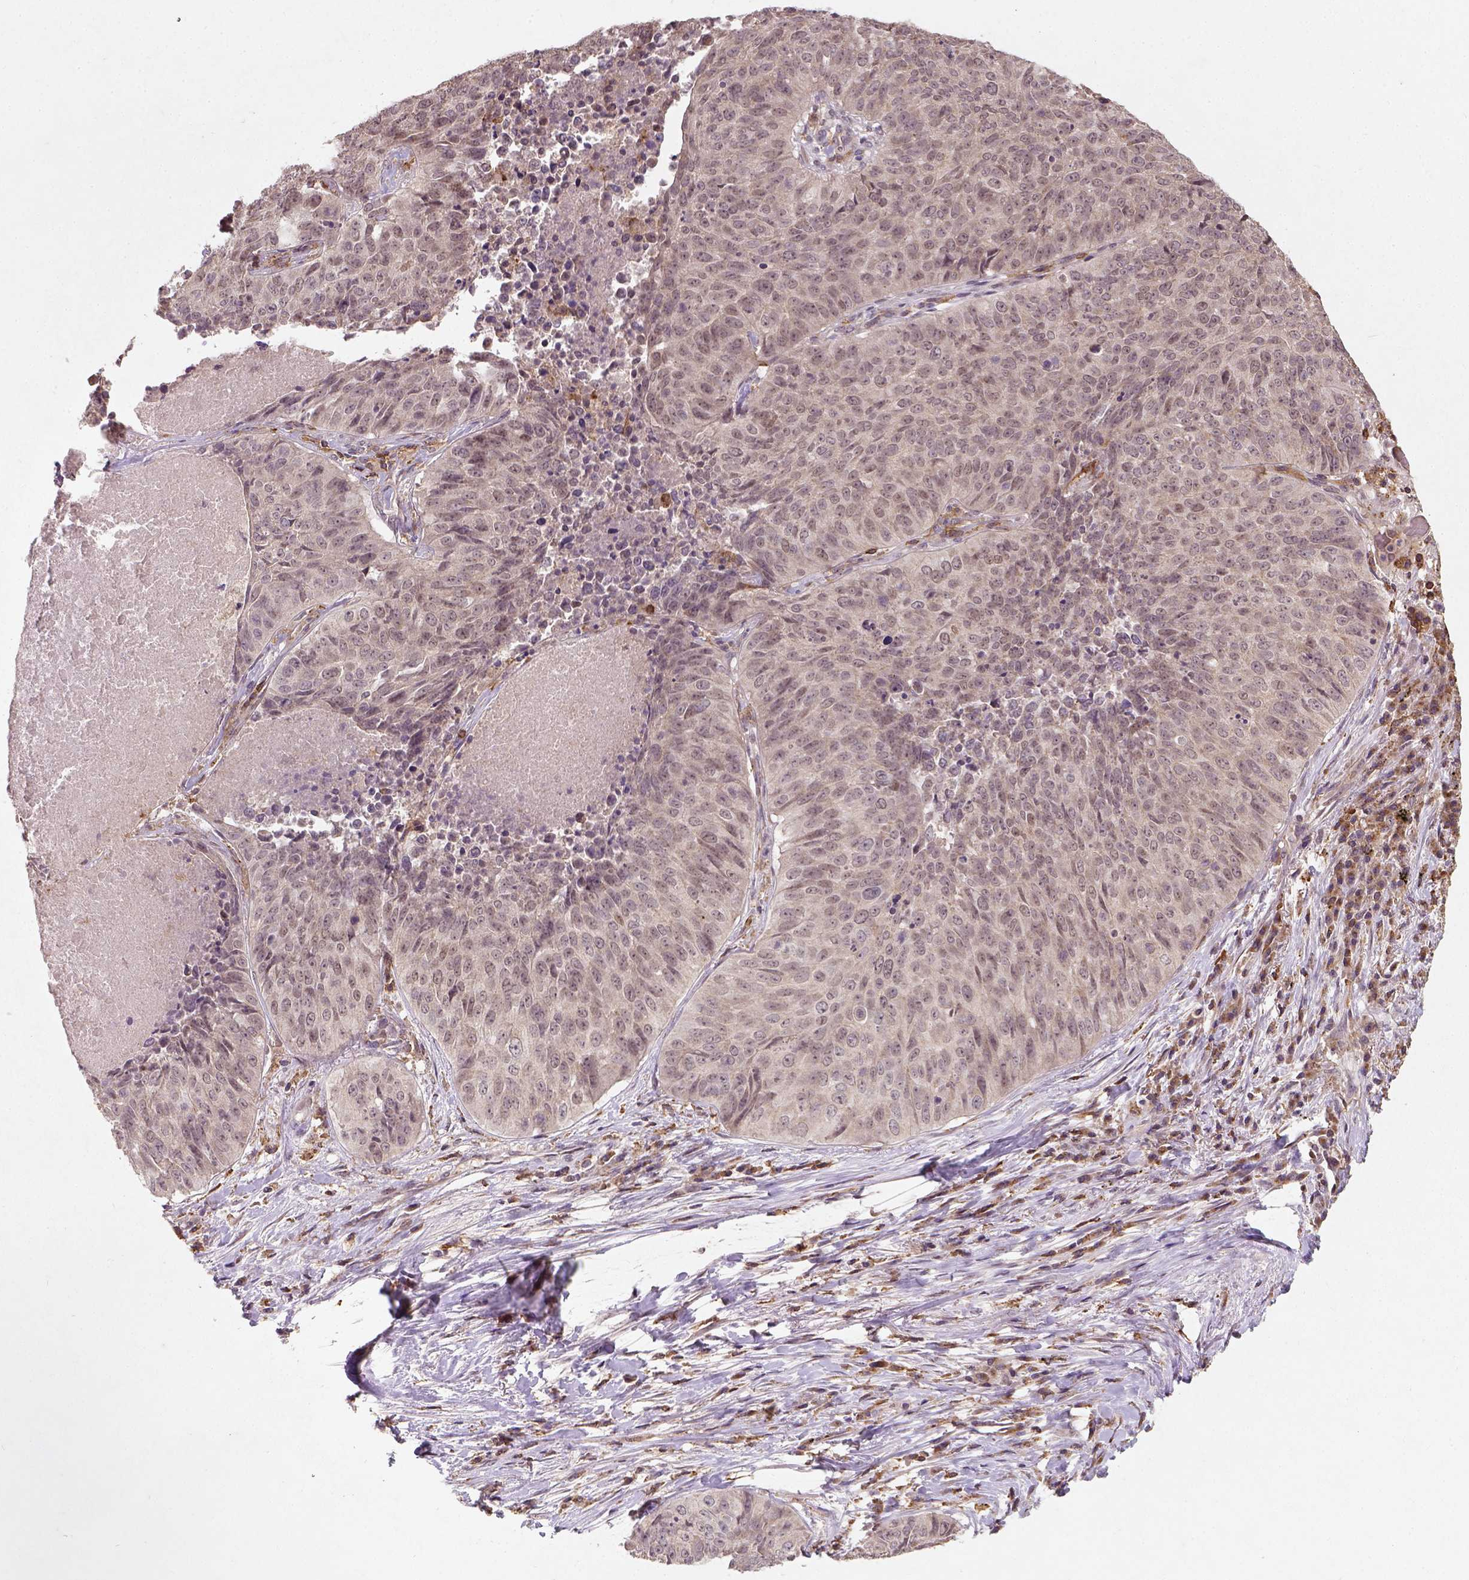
{"staining": {"intensity": "negative", "quantity": "none", "location": "none"}, "tissue": "lung cancer", "cell_type": "Tumor cells", "image_type": "cancer", "snomed": [{"axis": "morphology", "description": "Normal tissue, NOS"}, {"axis": "morphology", "description": "Squamous cell carcinoma, NOS"}, {"axis": "topography", "description": "Bronchus"}, {"axis": "topography", "description": "Lung"}], "caption": "IHC image of neoplastic tissue: lung cancer stained with DAB (3,3'-diaminobenzidine) shows no significant protein staining in tumor cells.", "gene": "CAMKK1", "patient": {"sex": "male", "age": 64}}